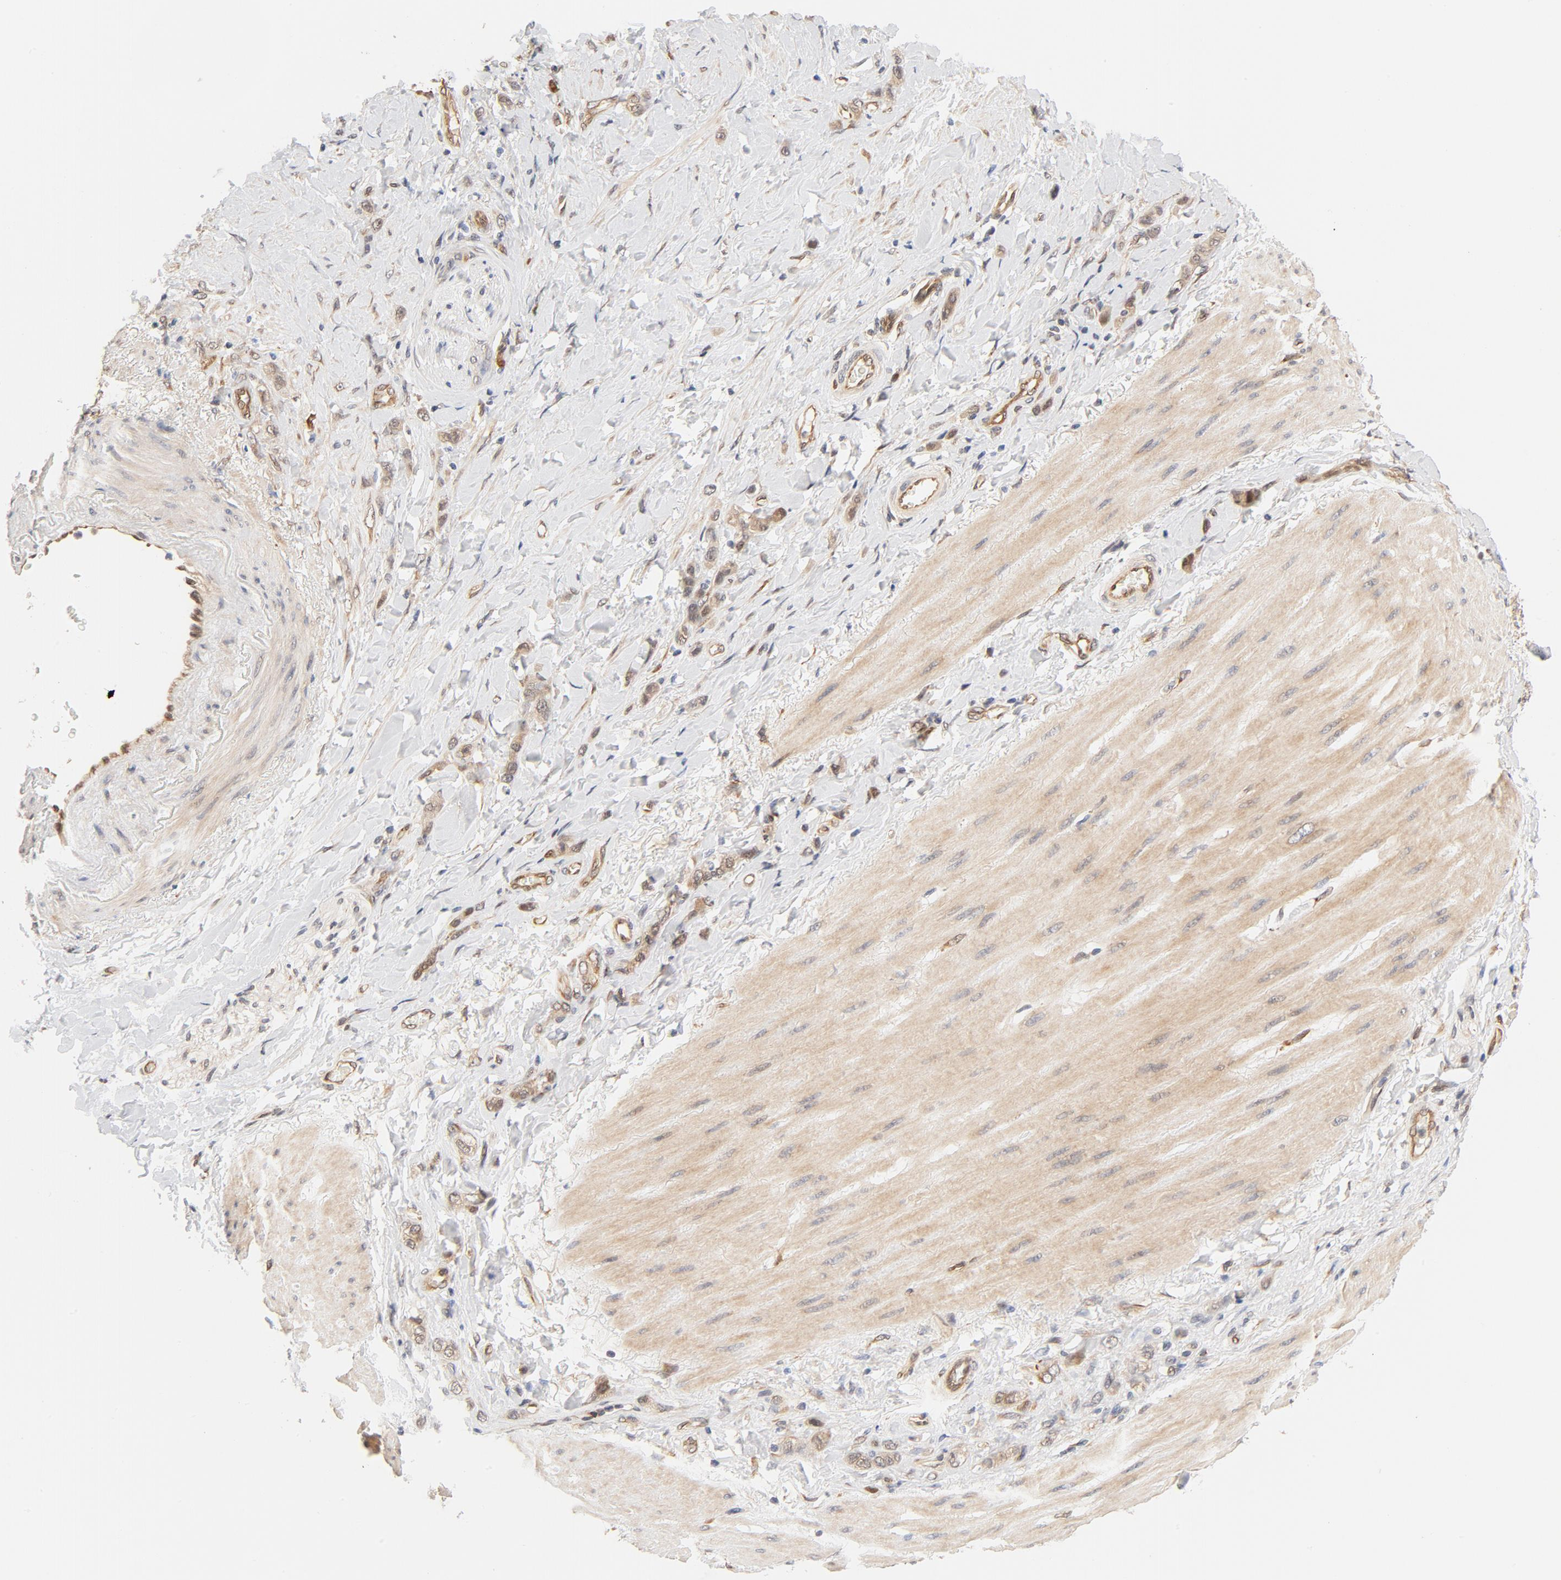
{"staining": {"intensity": "moderate", "quantity": ">75%", "location": "cytoplasmic/membranous"}, "tissue": "stomach cancer", "cell_type": "Tumor cells", "image_type": "cancer", "snomed": [{"axis": "morphology", "description": "Normal tissue, NOS"}, {"axis": "morphology", "description": "Adenocarcinoma, NOS"}, {"axis": "topography", "description": "Stomach"}], "caption": "Protein positivity by IHC demonstrates moderate cytoplasmic/membranous staining in about >75% of tumor cells in adenocarcinoma (stomach).", "gene": "EIF4E", "patient": {"sex": "male", "age": 82}}